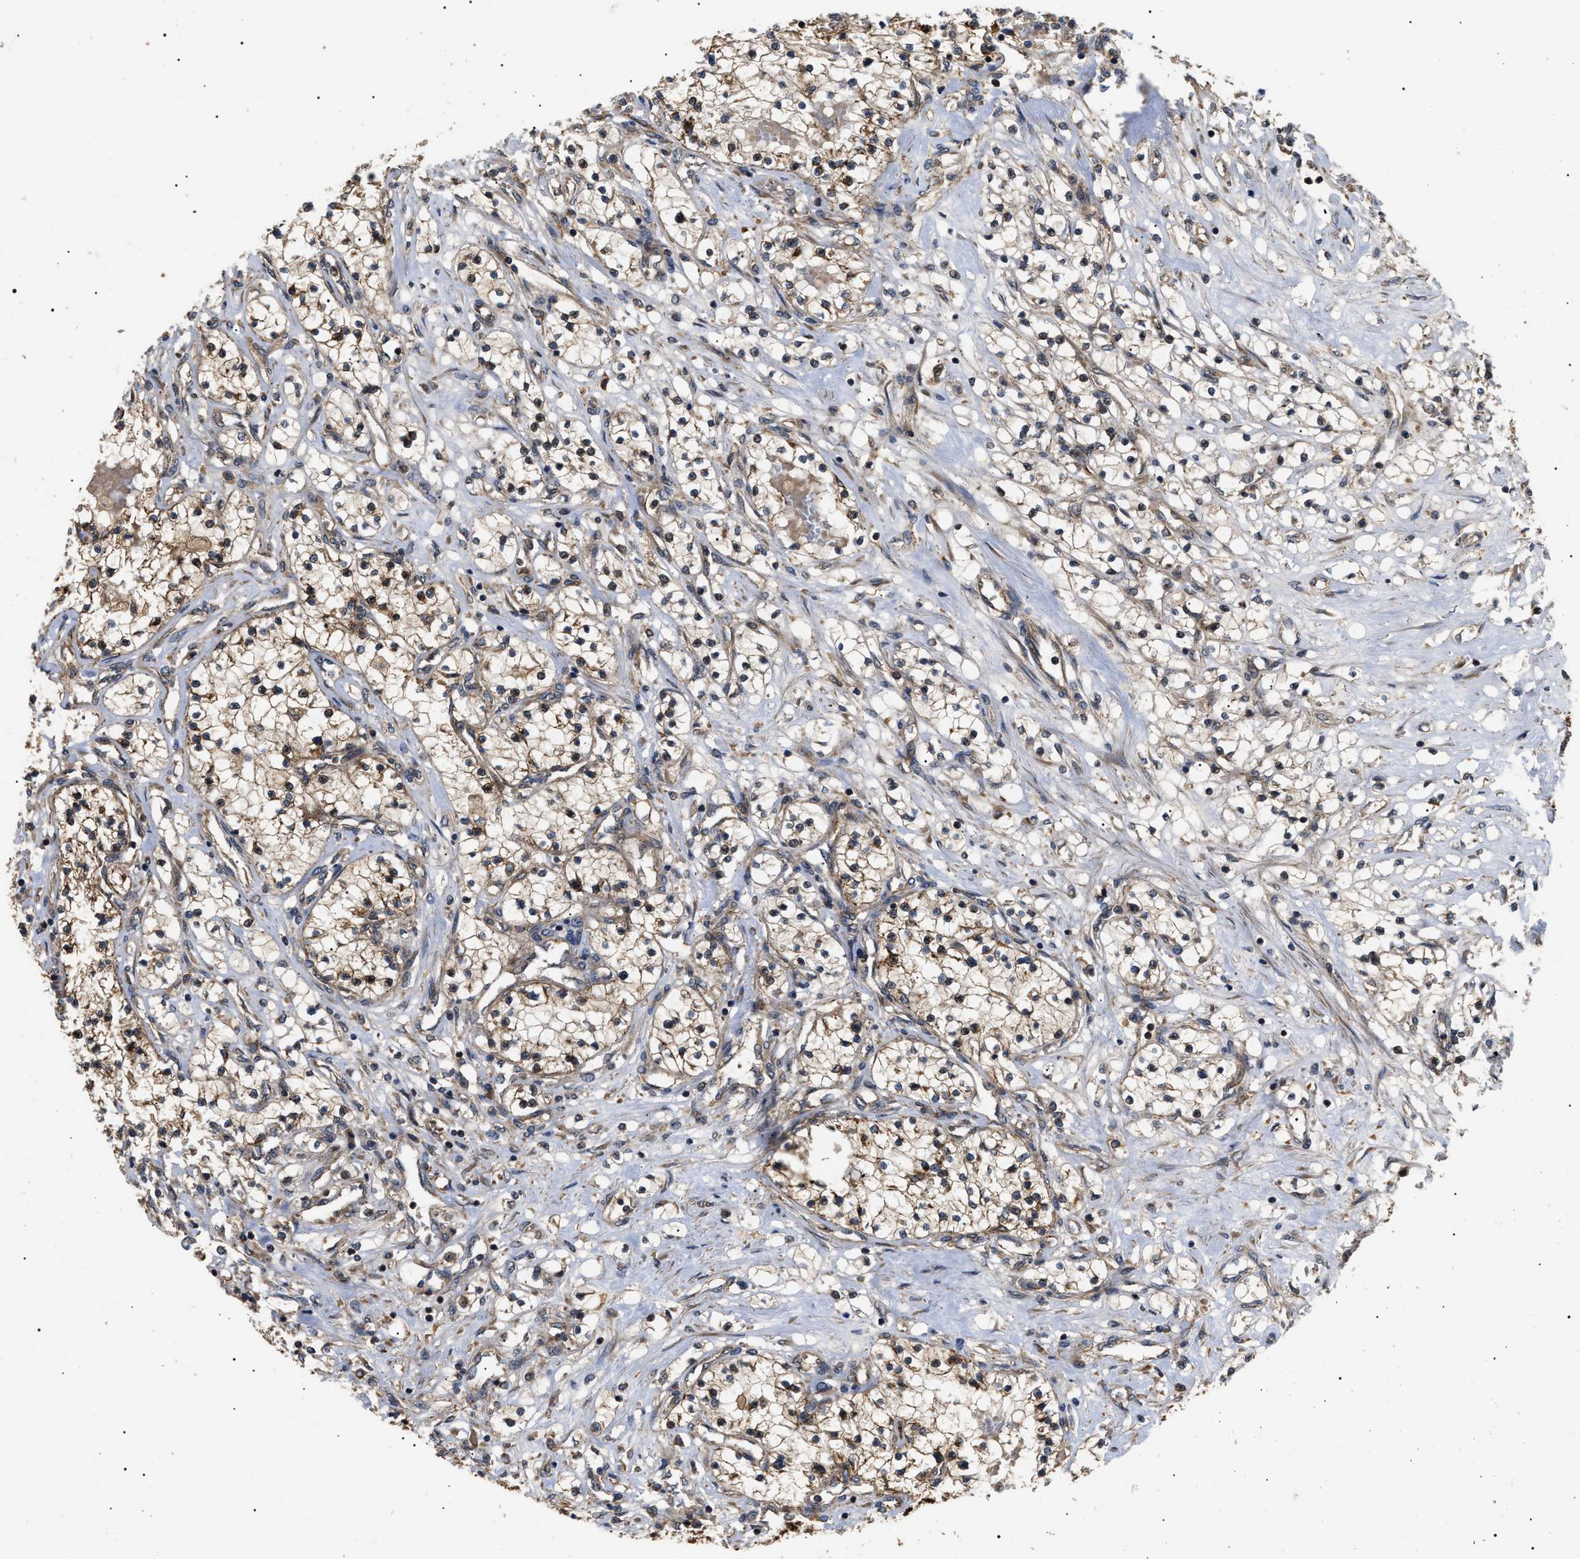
{"staining": {"intensity": "weak", "quantity": ">75%", "location": "cytoplasmic/membranous,nuclear"}, "tissue": "renal cancer", "cell_type": "Tumor cells", "image_type": "cancer", "snomed": [{"axis": "morphology", "description": "Adenocarcinoma, NOS"}, {"axis": "topography", "description": "Kidney"}], "caption": "Approximately >75% of tumor cells in renal cancer (adenocarcinoma) show weak cytoplasmic/membranous and nuclear protein staining as visualized by brown immunohistochemical staining.", "gene": "ASTL", "patient": {"sex": "male", "age": 68}}